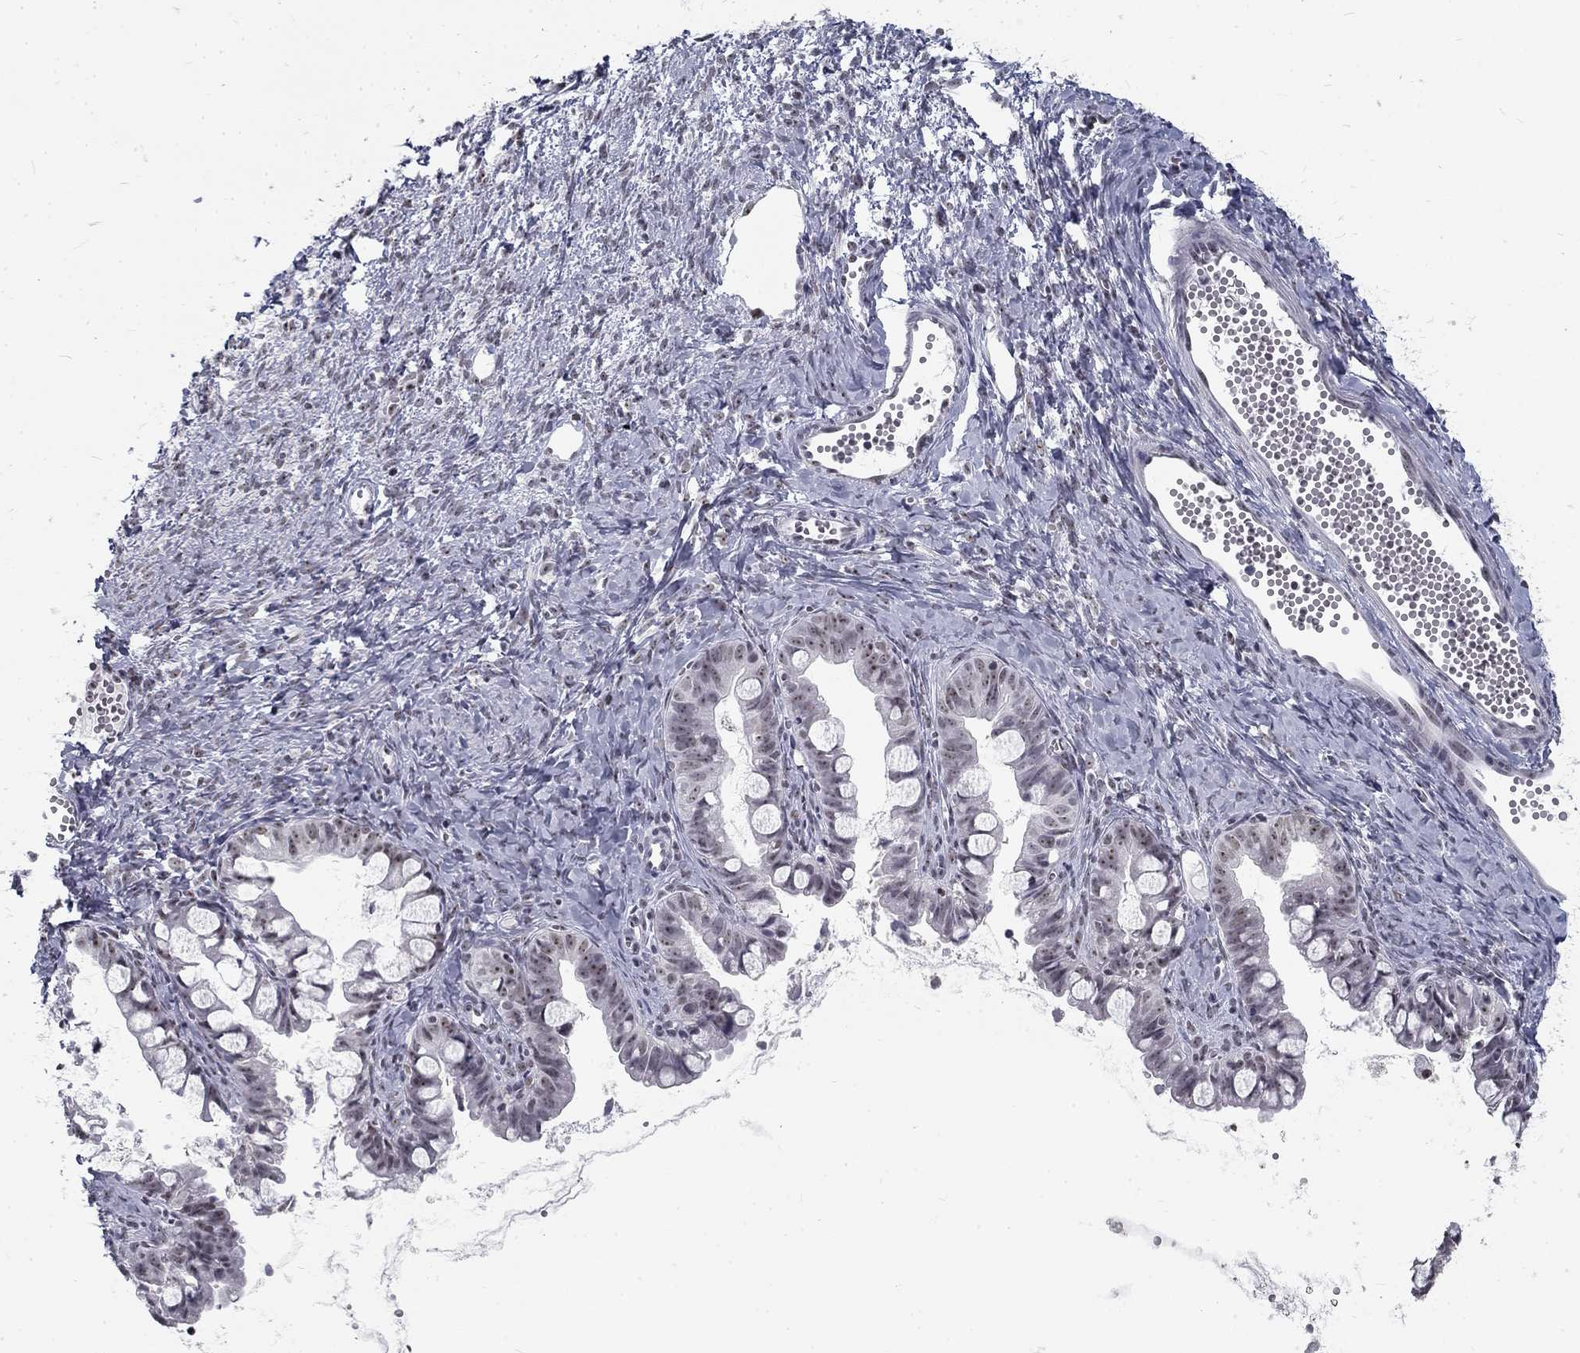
{"staining": {"intensity": "weak", "quantity": "<25%", "location": "nuclear"}, "tissue": "ovarian cancer", "cell_type": "Tumor cells", "image_type": "cancer", "snomed": [{"axis": "morphology", "description": "Cystadenocarcinoma, mucinous, NOS"}, {"axis": "topography", "description": "Ovary"}], "caption": "Tumor cells show no significant staining in mucinous cystadenocarcinoma (ovarian).", "gene": "SNORC", "patient": {"sex": "female", "age": 63}}